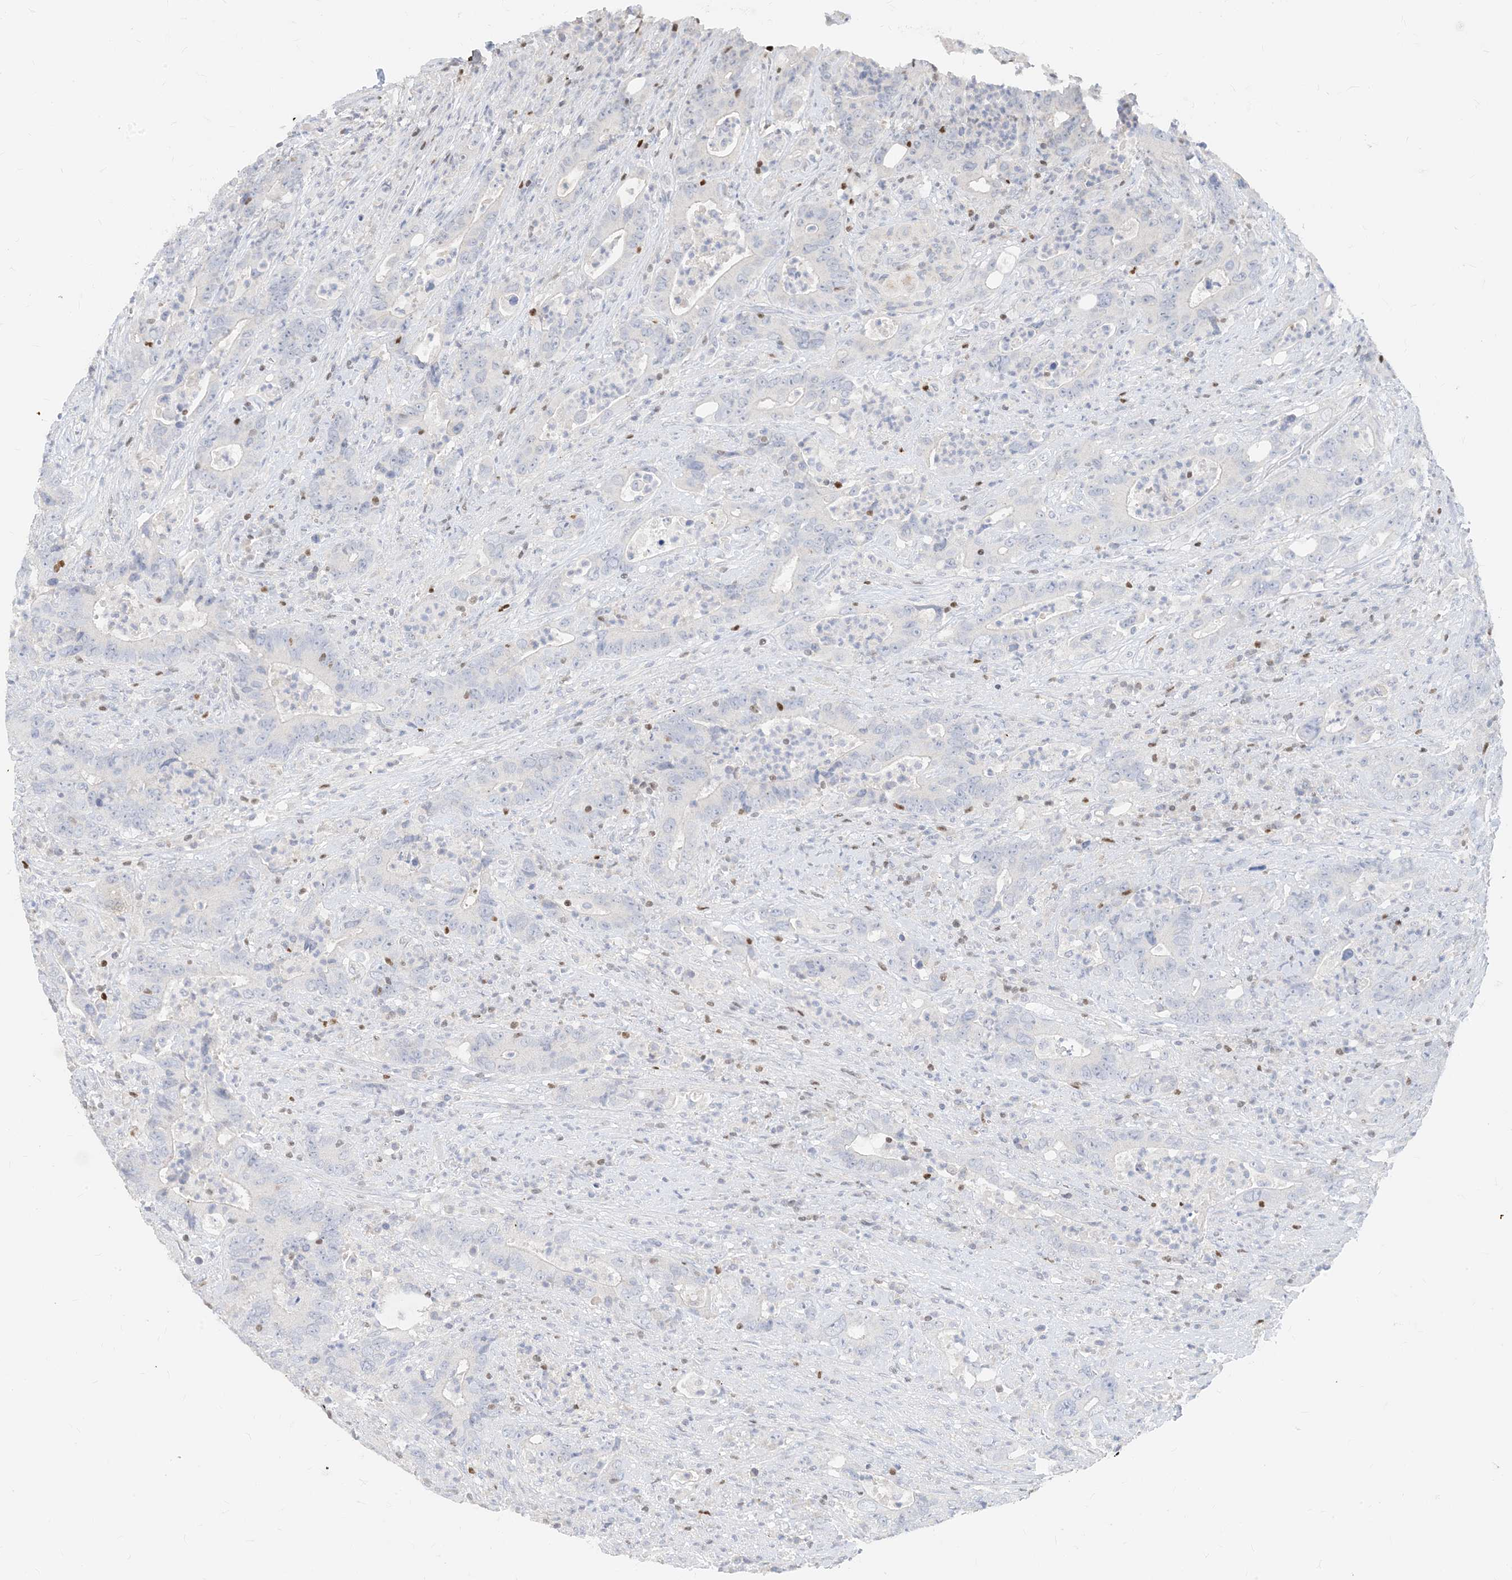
{"staining": {"intensity": "negative", "quantity": "none", "location": "none"}, "tissue": "colorectal cancer", "cell_type": "Tumor cells", "image_type": "cancer", "snomed": [{"axis": "morphology", "description": "Adenocarcinoma, NOS"}, {"axis": "topography", "description": "Colon"}], "caption": "Human colorectal cancer stained for a protein using IHC reveals no expression in tumor cells.", "gene": "TBX21", "patient": {"sex": "female", "age": 75}}